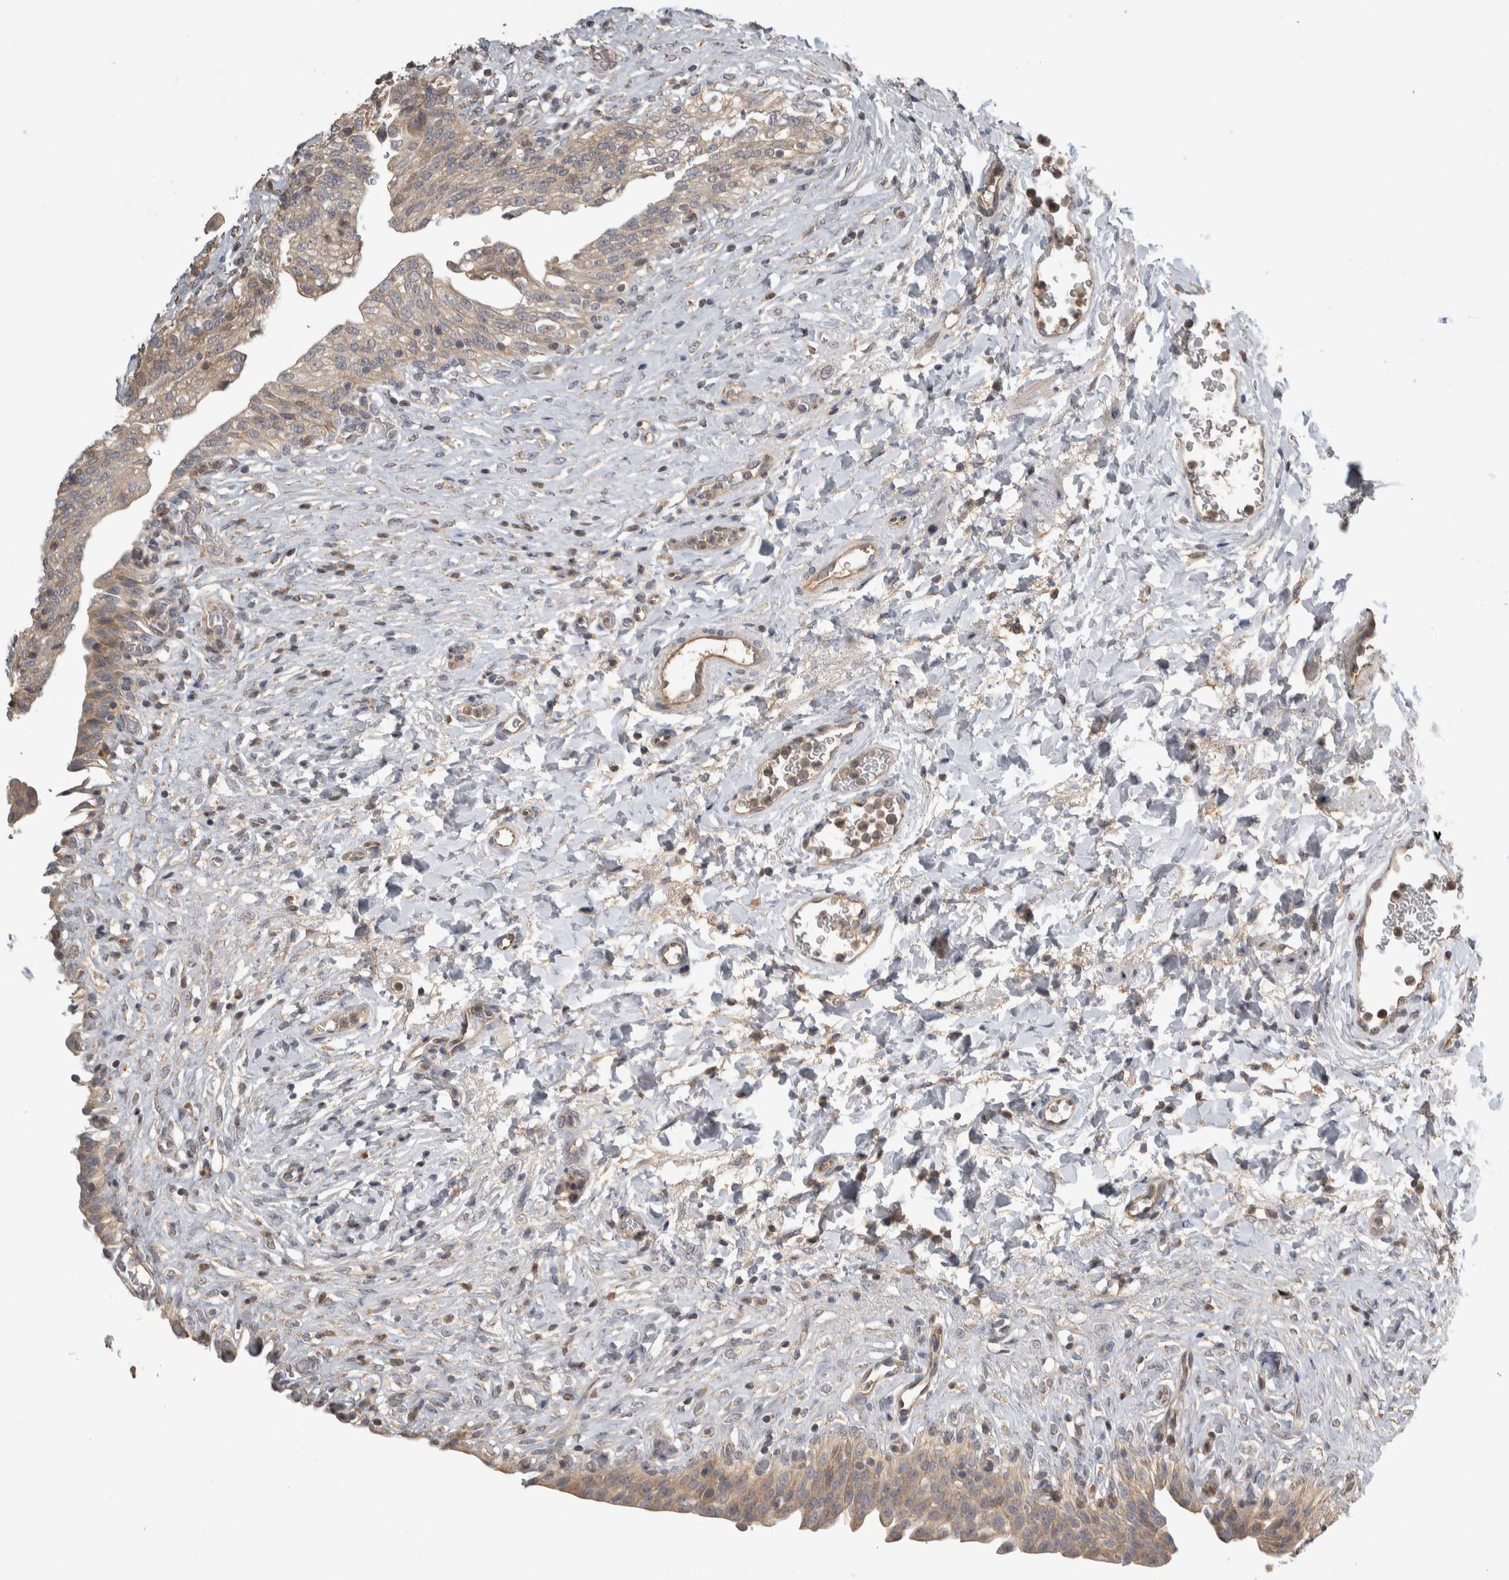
{"staining": {"intensity": "weak", "quantity": ">75%", "location": "cytoplasmic/membranous"}, "tissue": "urinary bladder", "cell_type": "Urothelial cells", "image_type": "normal", "snomed": [{"axis": "morphology", "description": "Urothelial carcinoma, High grade"}, {"axis": "topography", "description": "Urinary bladder"}], "caption": "DAB (3,3'-diaminobenzidine) immunohistochemical staining of normal human urinary bladder exhibits weak cytoplasmic/membranous protein positivity in approximately >75% of urothelial cells. (brown staining indicates protein expression, while blue staining denotes nuclei).", "gene": "EIF3H", "patient": {"sex": "male", "age": 46}}